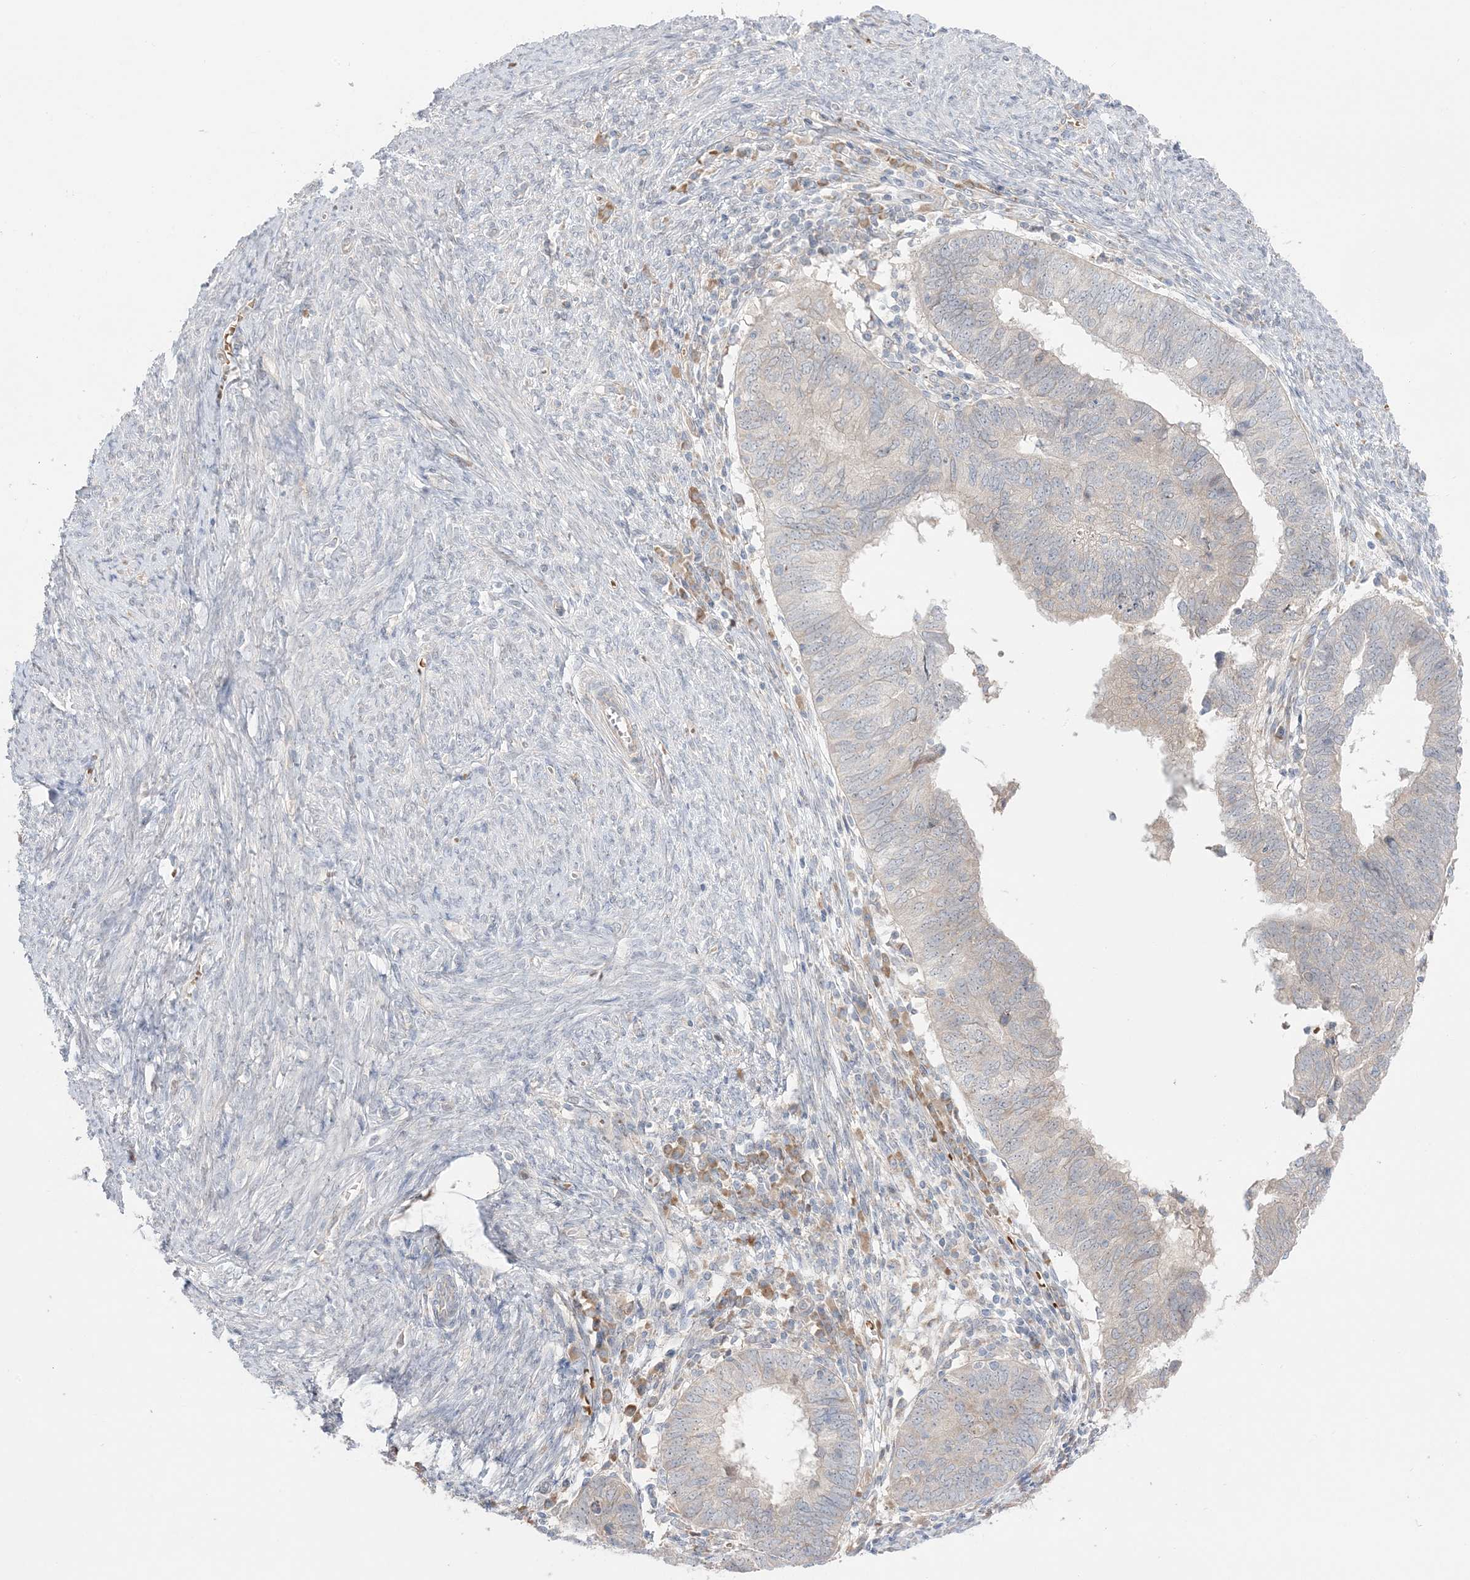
{"staining": {"intensity": "negative", "quantity": "none", "location": "none"}, "tissue": "endometrial cancer", "cell_type": "Tumor cells", "image_type": "cancer", "snomed": [{"axis": "morphology", "description": "Adenocarcinoma, NOS"}, {"axis": "topography", "description": "Uterus"}], "caption": "Tumor cells show no significant expression in endometrial adenocarcinoma.", "gene": "MMGT1", "patient": {"sex": "female", "age": 77}}